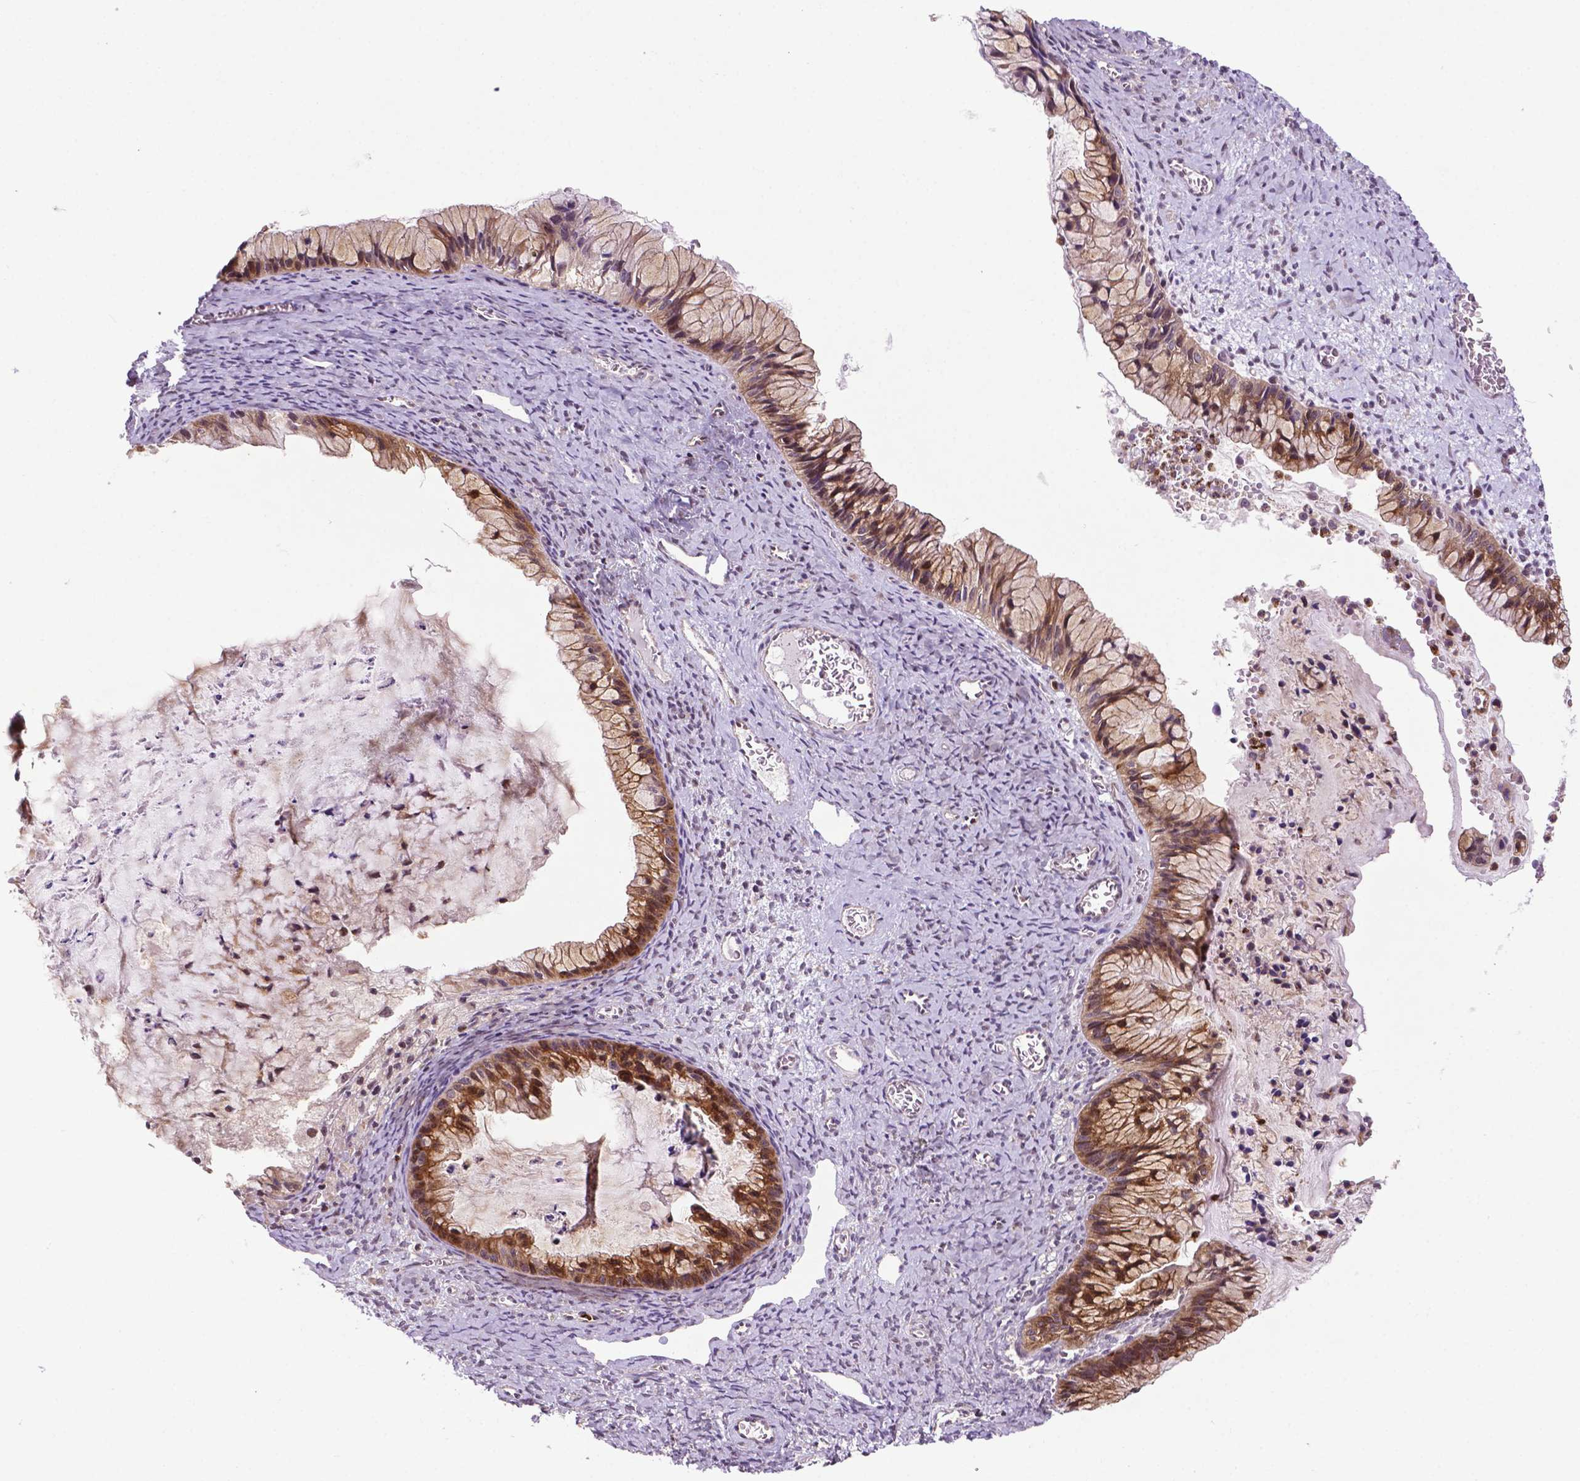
{"staining": {"intensity": "moderate", "quantity": ">75%", "location": "cytoplasmic/membranous,nuclear"}, "tissue": "ovarian cancer", "cell_type": "Tumor cells", "image_type": "cancer", "snomed": [{"axis": "morphology", "description": "Cystadenocarcinoma, mucinous, NOS"}, {"axis": "topography", "description": "Ovary"}], "caption": "DAB immunohistochemical staining of human ovarian cancer (mucinous cystadenocarcinoma) displays moderate cytoplasmic/membranous and nuclear protein expression in about >75% of tumor cells.", "gene": "TMX2", "patient": {"sex": "female", "age": 72}}